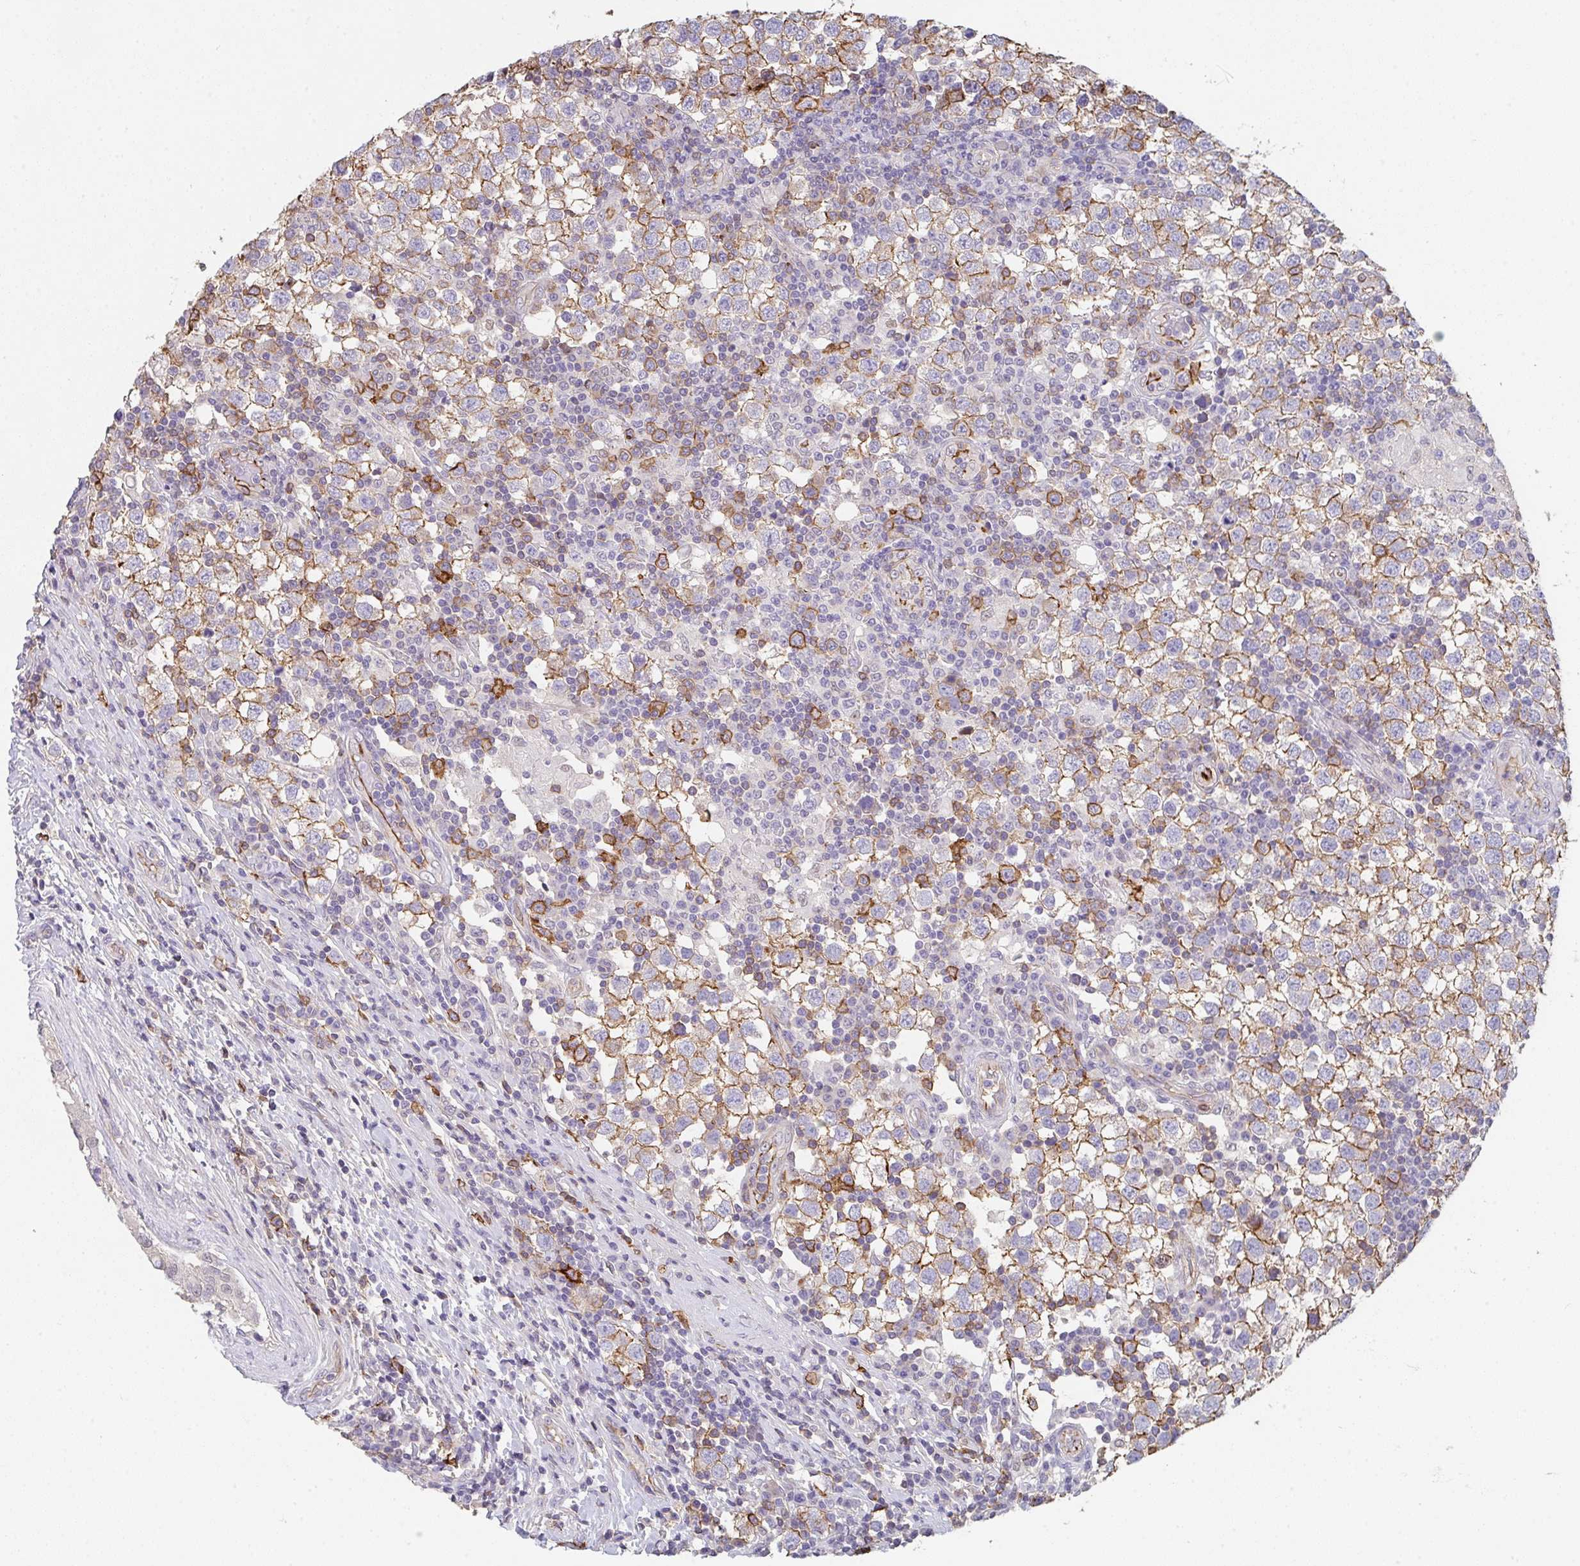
{"staining": {"intensity": "moderate", "quantity": "25%-75%", "location": "cytoplasmic/membranous"}, "tissue": "testis cancer", "cell_type": "Tumor cells", "image_type": "cancer", "snomed": [{"axis": "morphology", "description": "Seminoma, NOS"}, {"axis": "topography", "description": "Testis"}], "caption": "Immunohistochemistry photomicrograph of neoplastic tissue: seminoma (testis) stained using immunohistochemistry reveals medium levels of moderate protein expression localized specifically in the cytoplasmic/membranous of tumor cells, appearing as a cytoplasmic/membranous brown color.", "gene": "DBN1", "patient": {"sex": "male", "age": 34}}